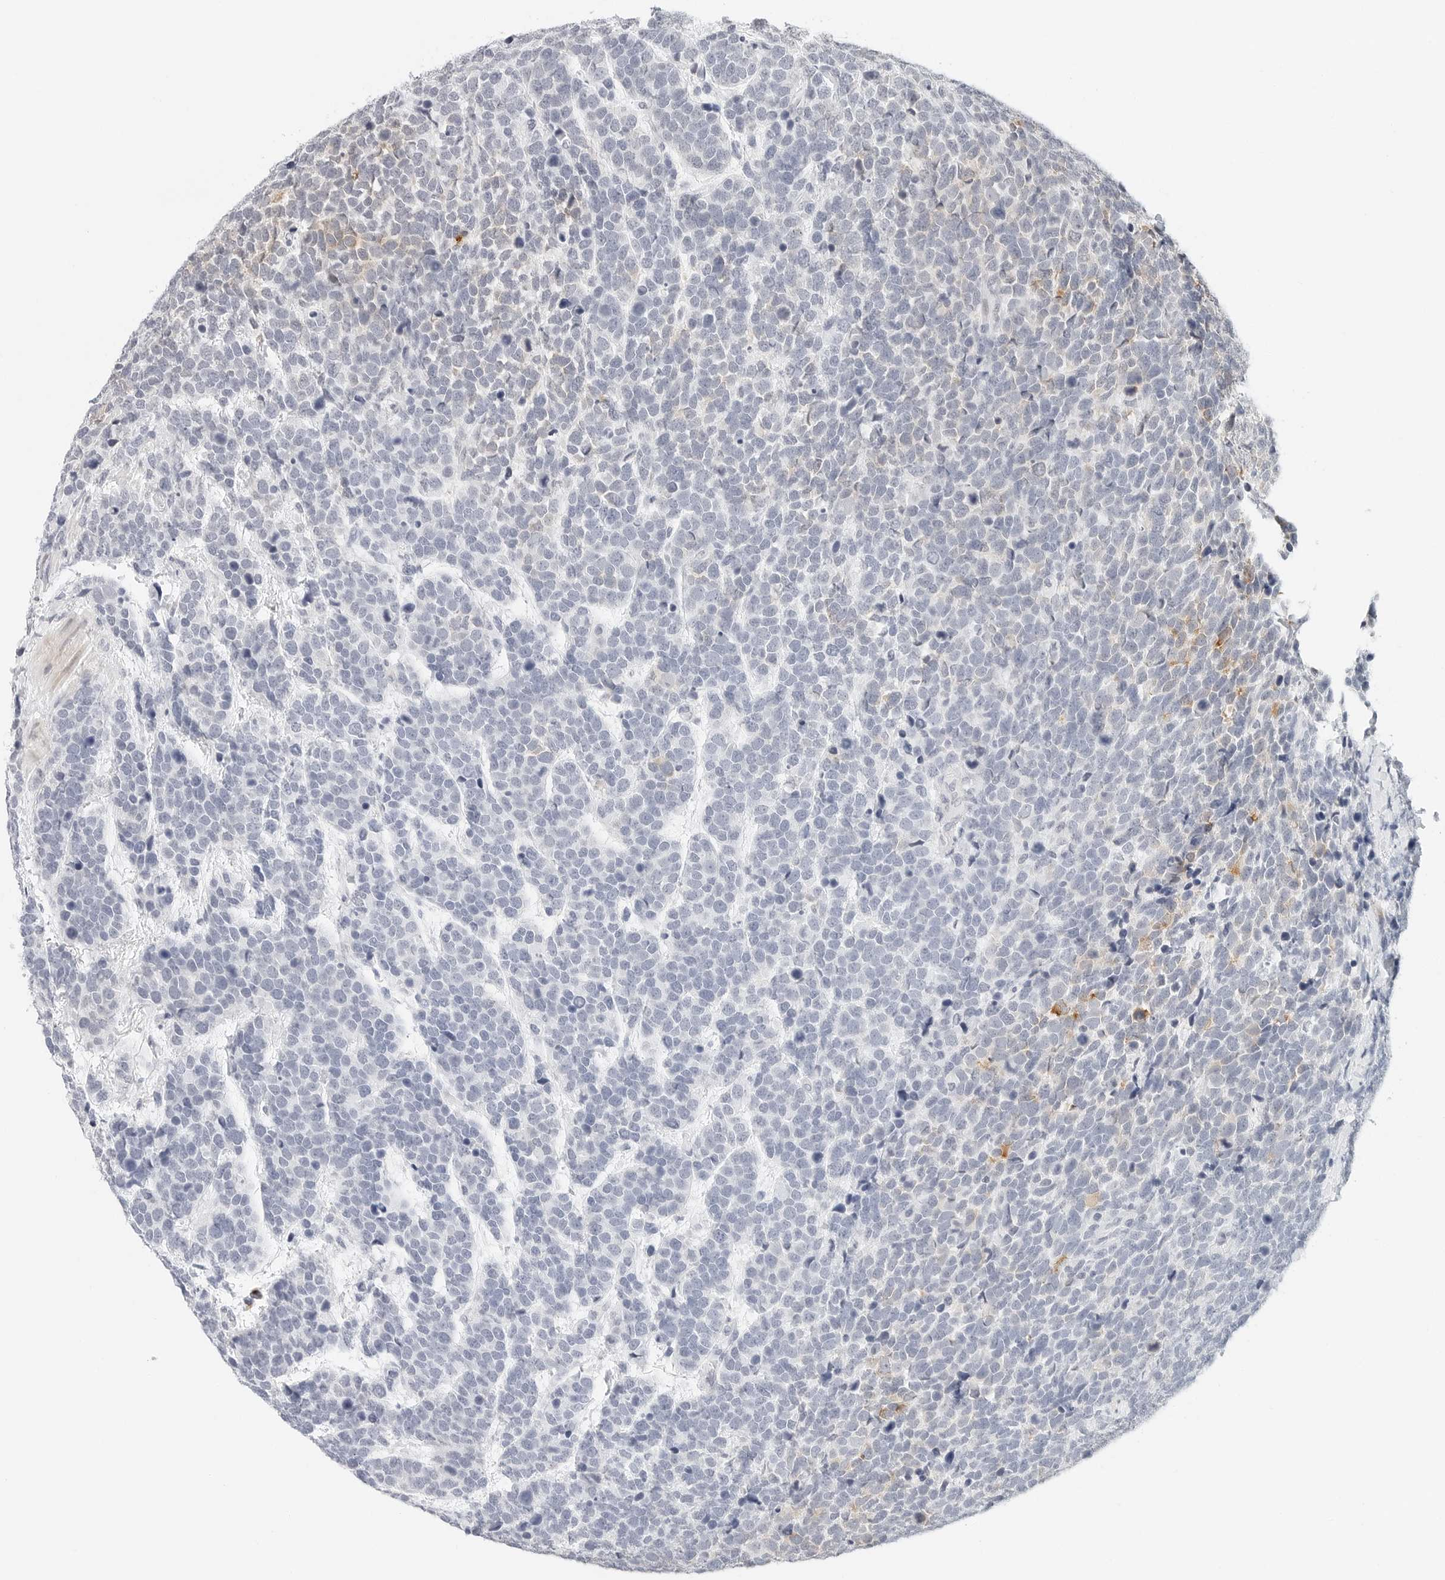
{"staining": {"intensity": "negative", "quantity": "none", "location": "none"}, "tissue": "urothelial cancer", "cell_type": "Tumor cells", "image_type": "cancer", "snomed": [{"axis": "morphology", "description": "Urothelial carcinoma, High grade"}, {"axis": "topography", "description": "Urinary bladder"}], "caption": "This is an IHC image of urothelial cancer. There is no expression in tumor cells.", "gene": "PARP10", "patient": {"sex": "female", "age": 82}}